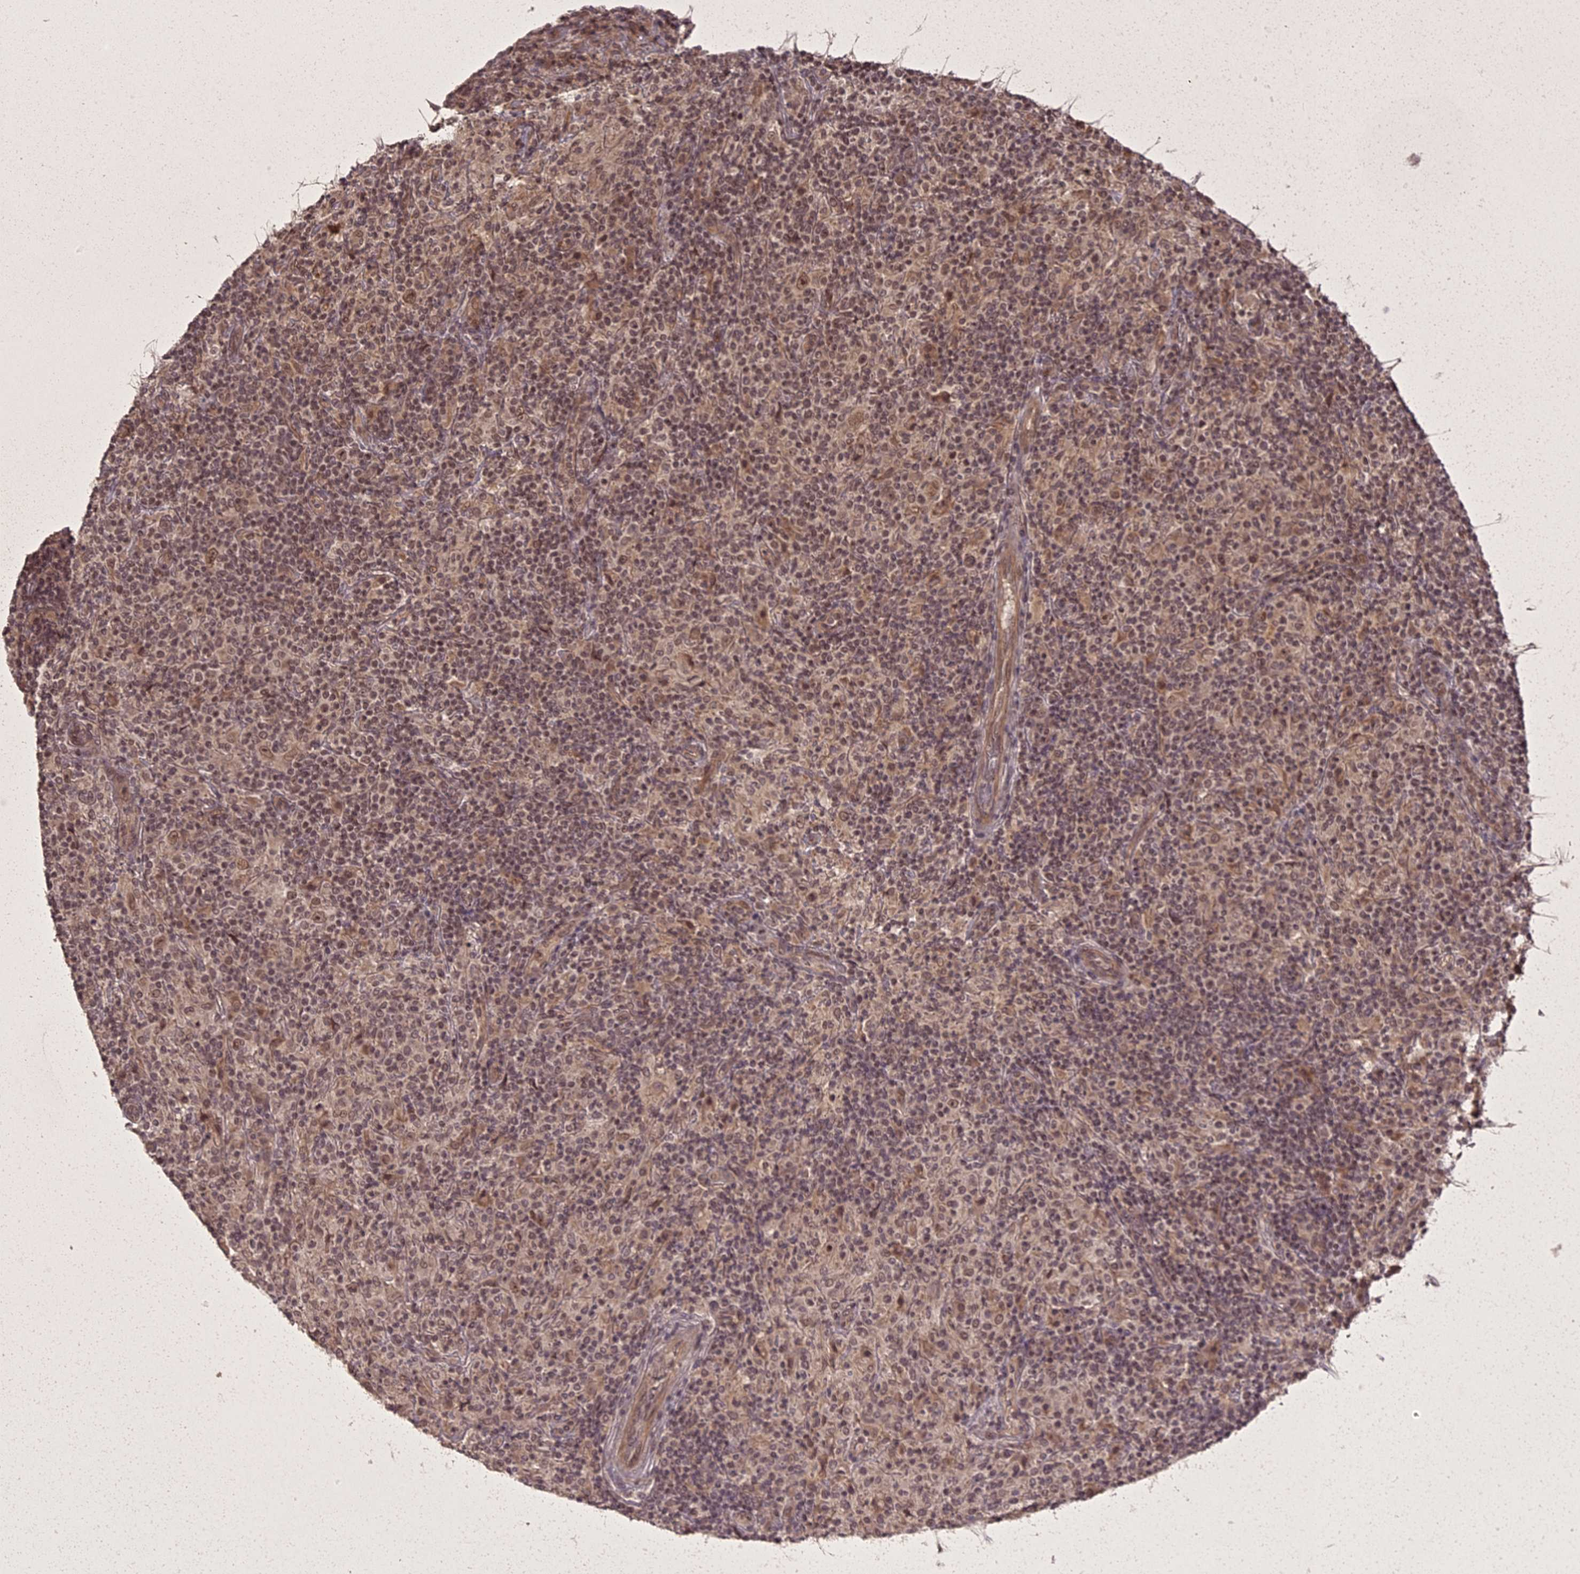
{"staining": {"intensity": "moderate", "quantity": ">75%", "location": "nuclear"}, "tissue": "lymphoma", "cell_type": "Tumor cells", "image_type": "cancer", "snomed": [{"axis": "morphology", "description": "Hodgkin's disease, NOS"}, {"axis": "topography", "description": "Lymph node"}], "caption": "IHC micrograph of lymphoma stained for a protein (brown), which shows medium levels of moderate nuclear staining in approximately >75% of tumor cells.", "gene": "ING5", "patient": {"sex": "male", "age": 70}}